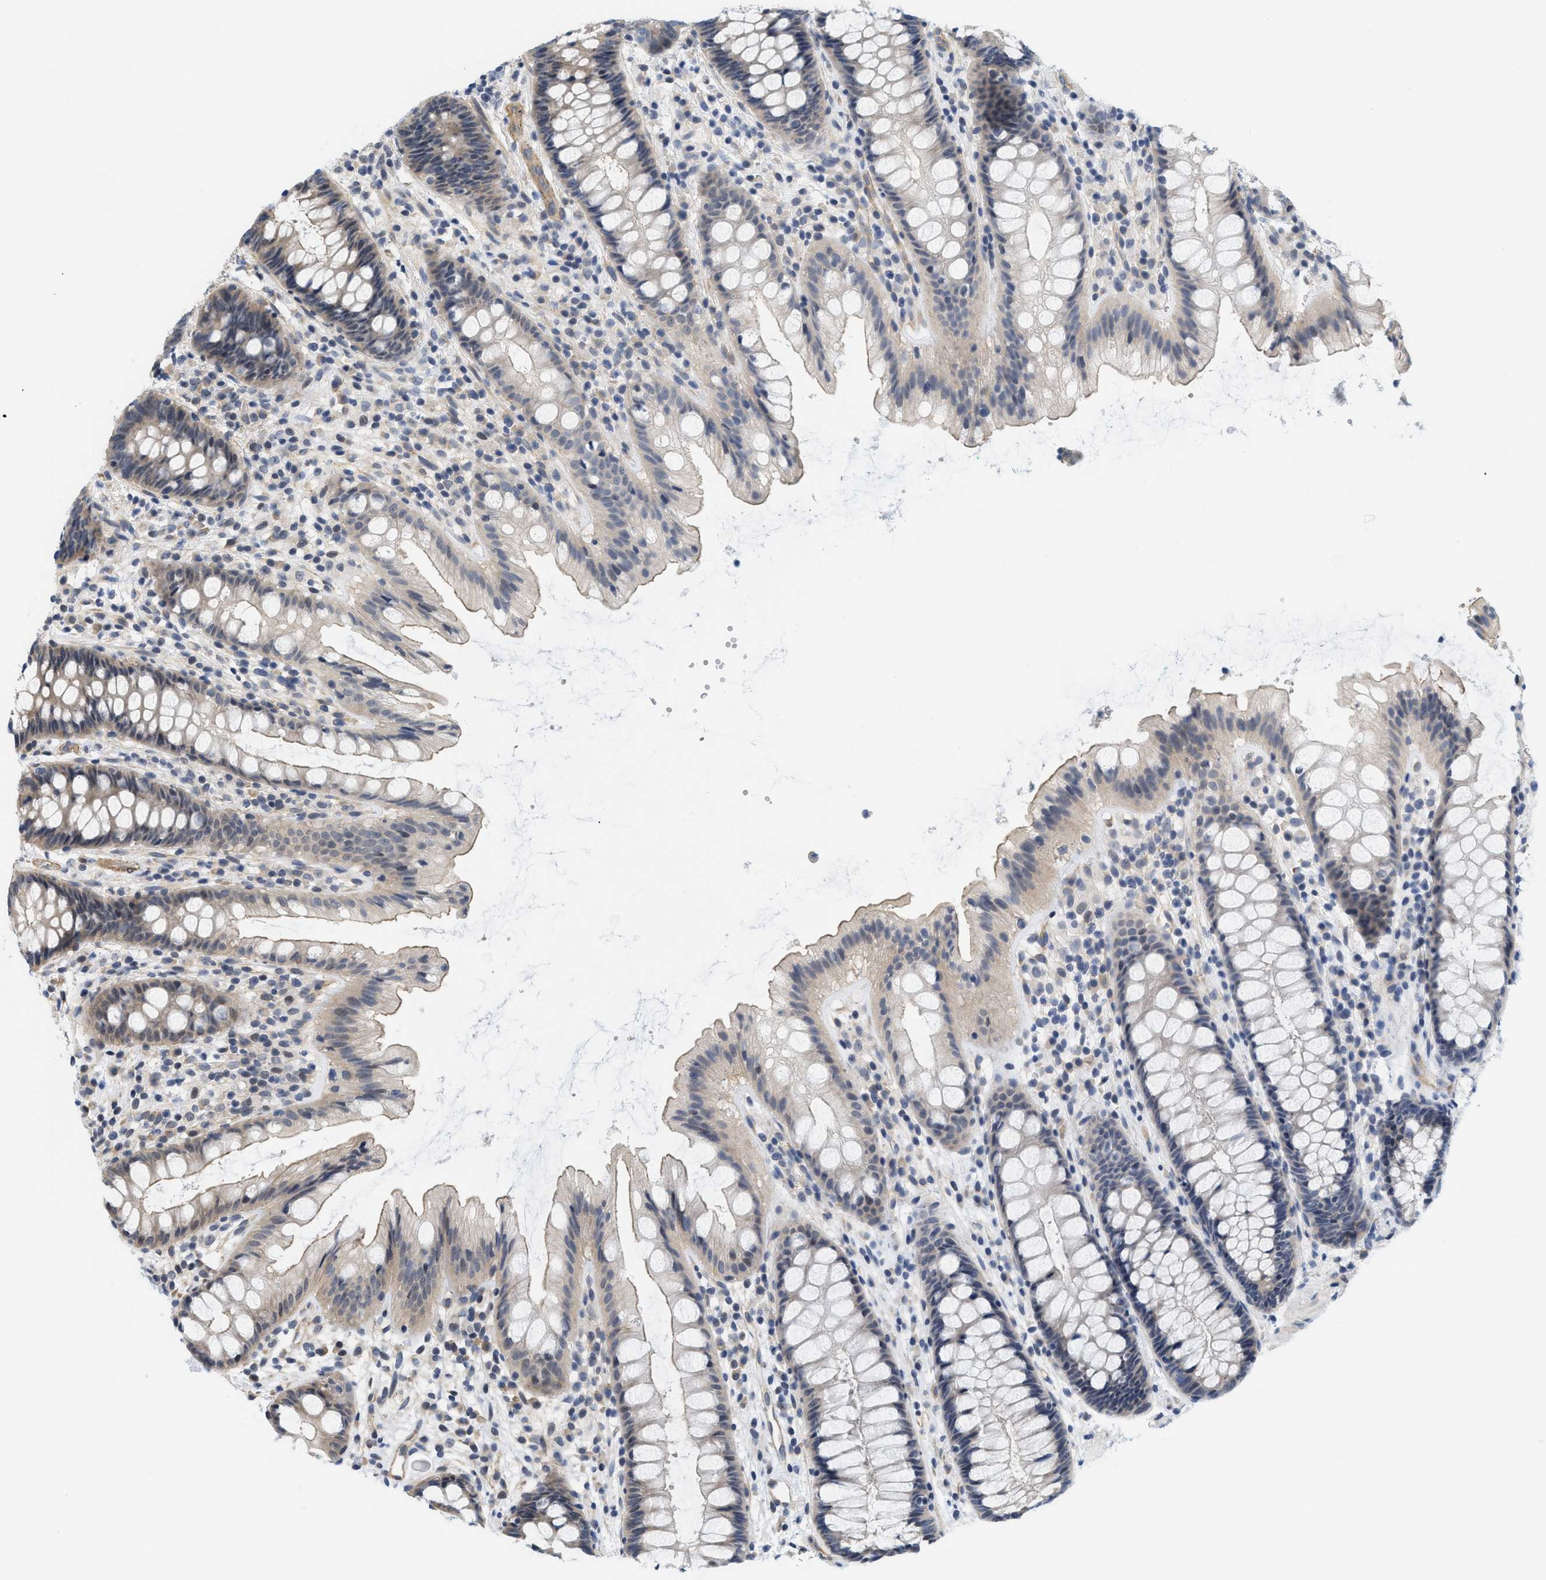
{"staining": {"intensity": "weak", "quantity": "<25%", "location": "cytoplasmic/membranous"}, "tissue": "rectum", "cell_type": "Glandular cells", "image_type": "normal", "snomed": [{"axis": "morphology", "description": "Normal tissue, NOS"}, {"axis": "topography", "description": "Rectum"}], "caption": "Glandular cells show no significant protein positivity in benign rectum. Nuclei are stained in blue.", "gene": "GPRASP2", "patient": {"sex": "female", "age": 65}}